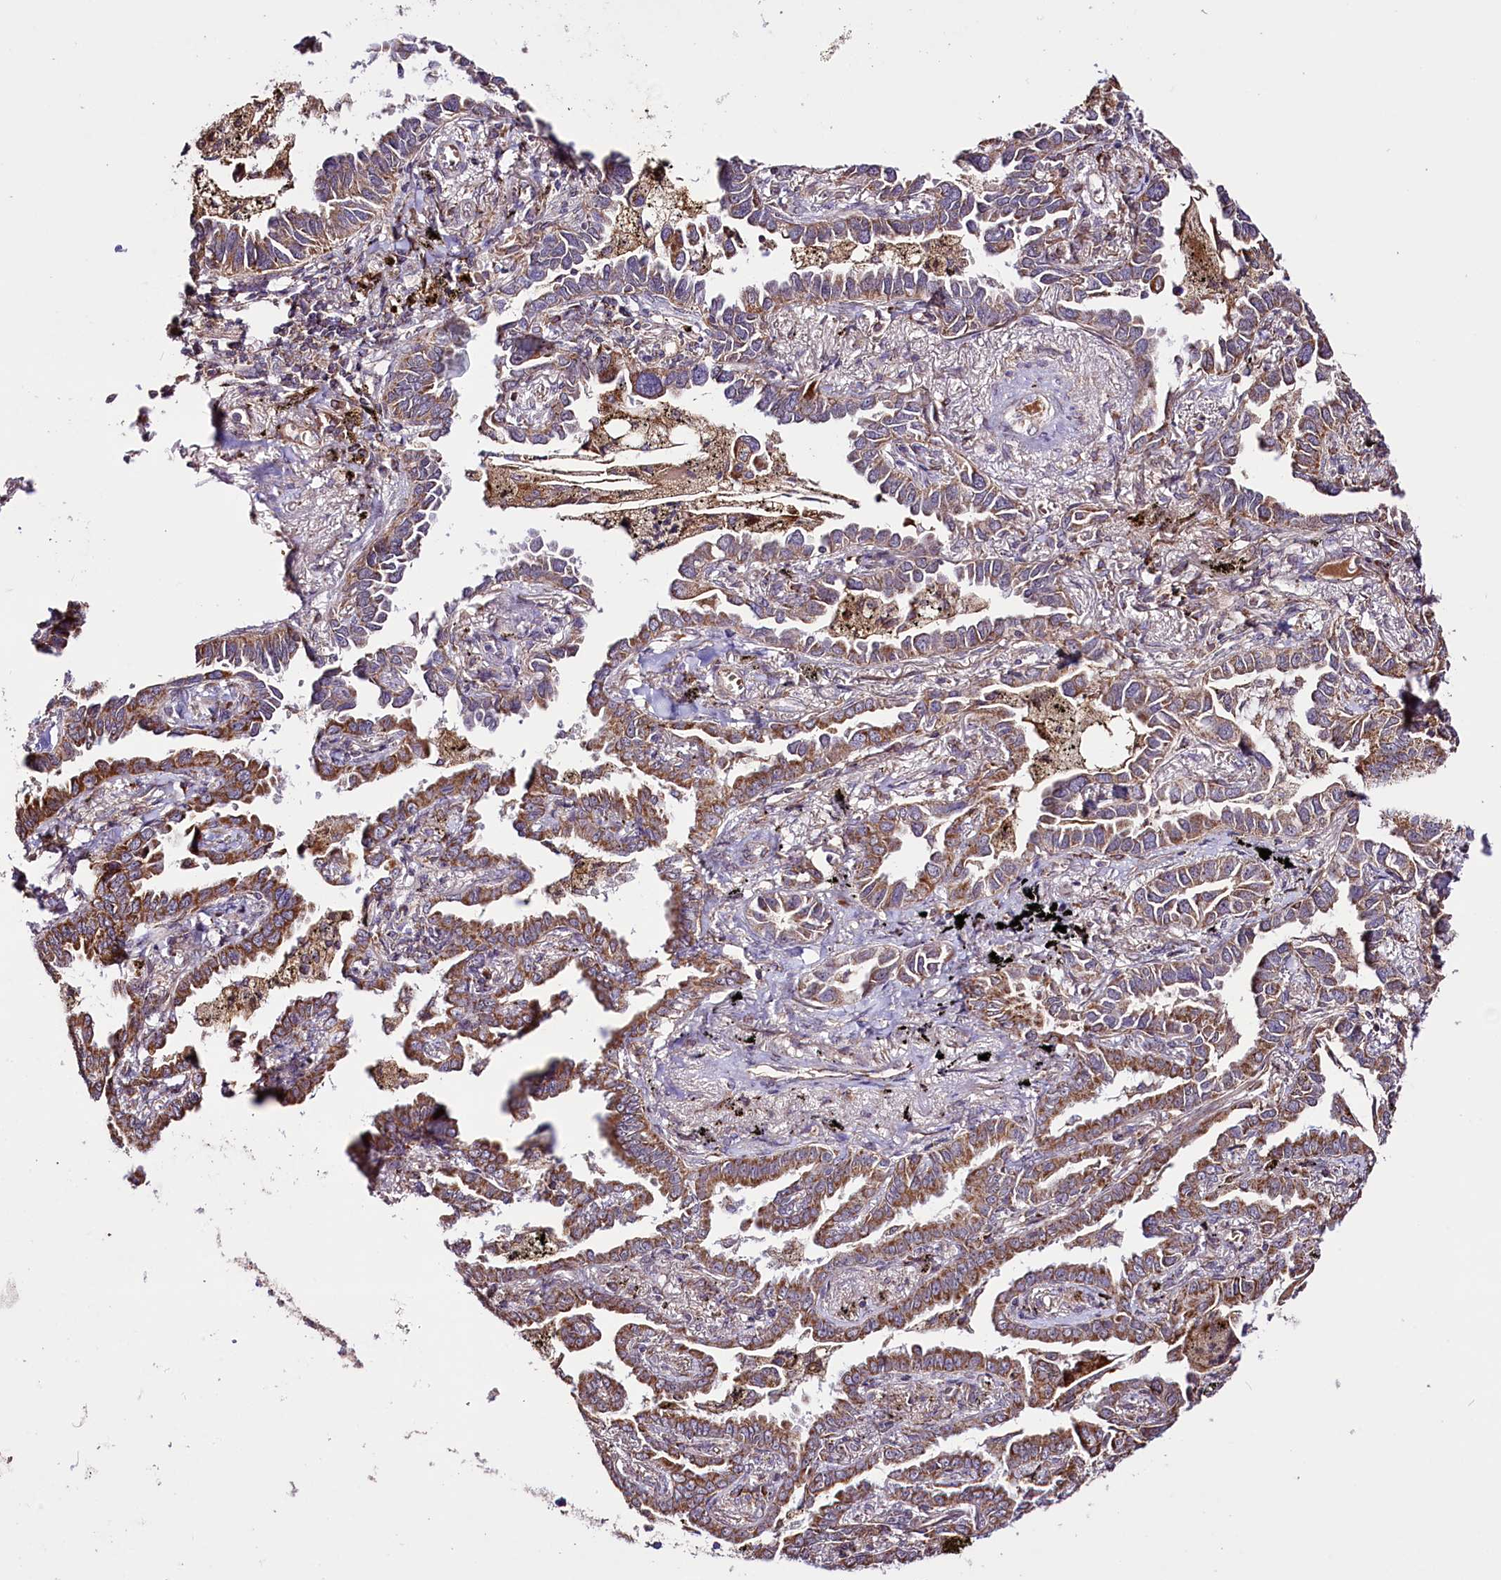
{"staining": {"intensity": "moderate", "quantity": ">75%", "location": "cytoplasmic/membranous"}, "tissue": "lung cancer", "cell_type": "Tumor cells", "image_type": "cancer", "snomed": [{"axis": "morphology", "description": "Adenocarcinoma, NOS"}, {"axis": "topography", "description": "Lung"}], "caption": "Protein expression analysis of human adenocarcinoma (lung) reveals moderate cytoplasmic/membranous expression in approximately >75% of tumor cells.", "gene": "ST7", "patient": {"sex": "male", "age": 67}}